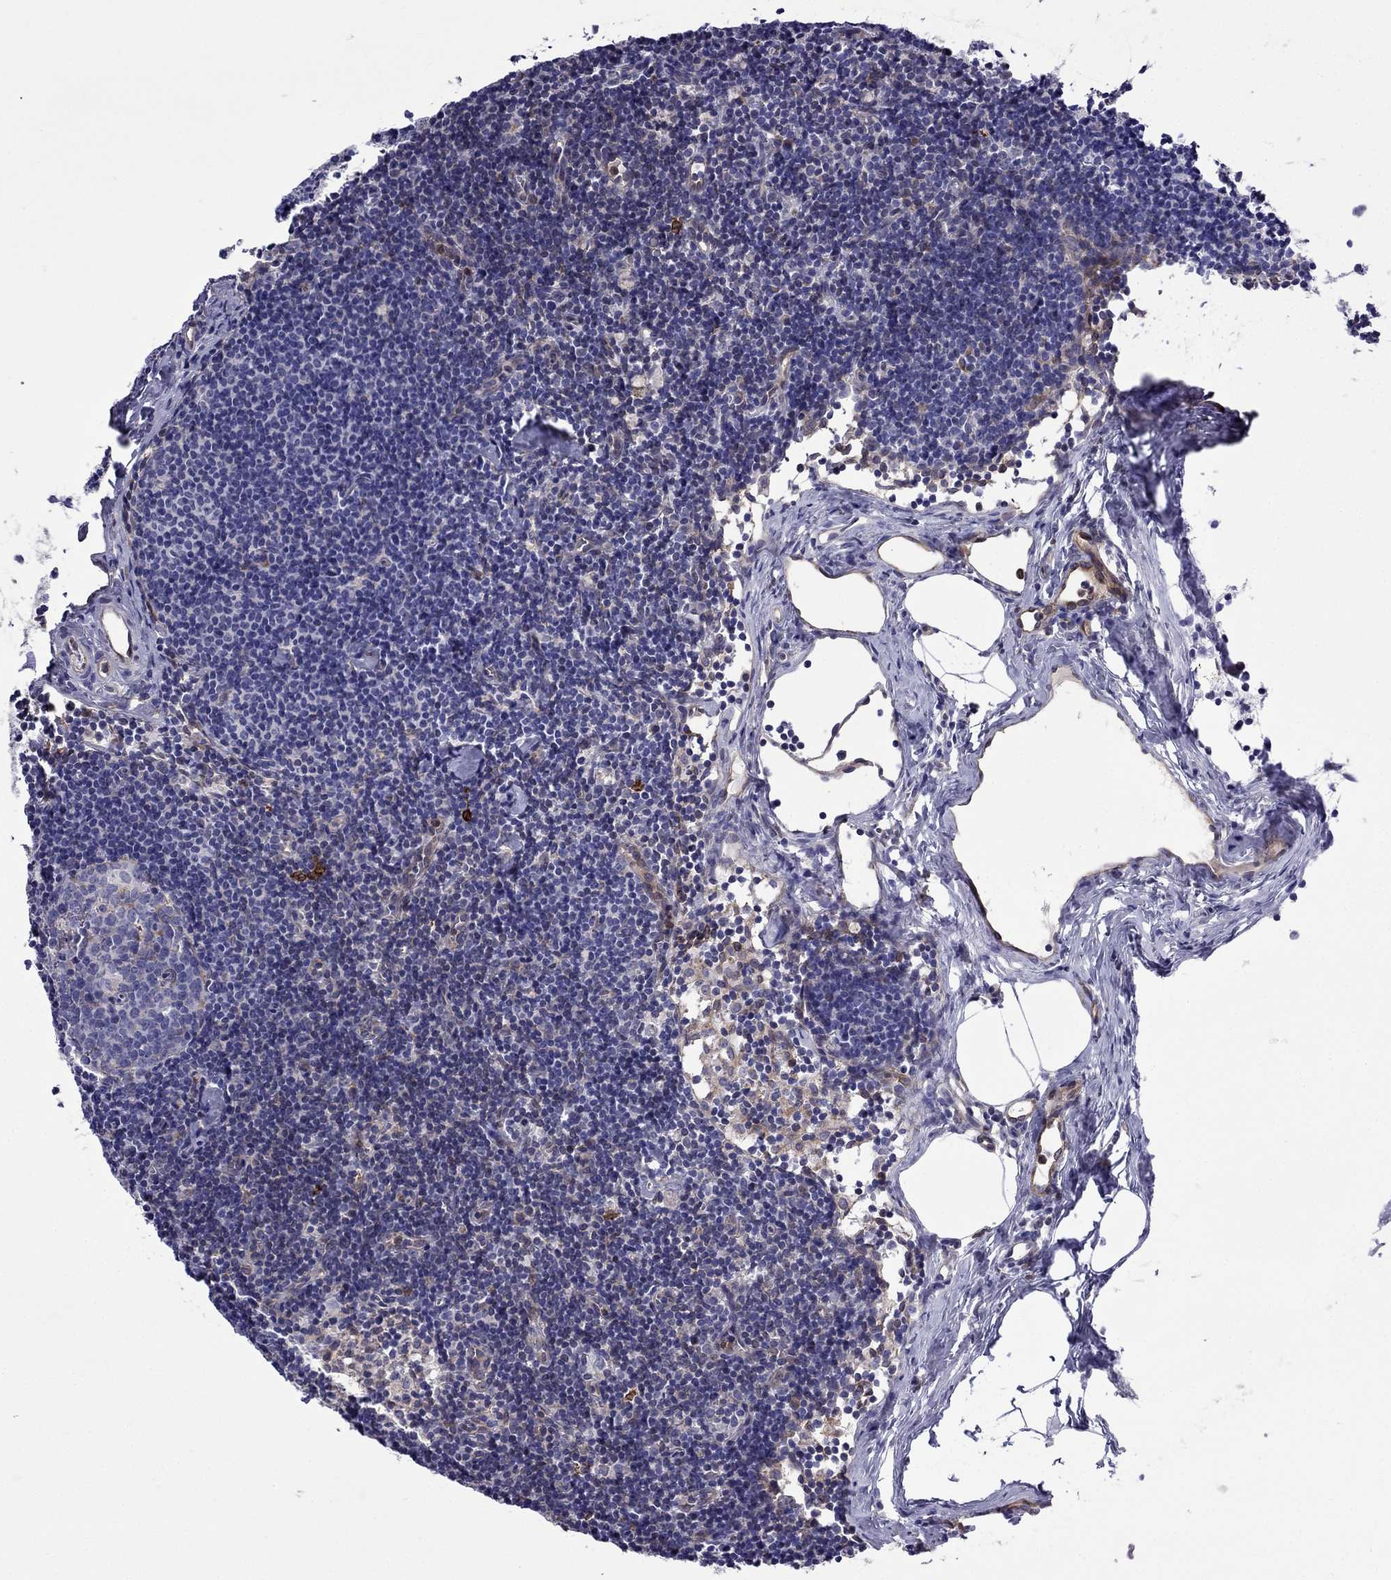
{"staining": {"intensity": "weak", "quantity": "<25%", "location": "cytoplasmic/membranous"}, "tissue": "lymph node", "cell_type": "Germinal center cells", "image_type": "normal", "snomed": [{"axis": "morphology", "description": "Normal tissue, NOS"}, {"axis": "topography", "description": "Lymph node"}], "caption": "High magnification brightfield microscopy of benign lymph node stained with DAB (brown) and counterstained with hematoxylin (blue): germinal center cells show no significant staining. Brightfield microscopy of immunohistochemistry (IHC) stained with DAB (3,3'-diaminobenzidine) (brown) and hematoxylin (blue), captured at high magnification.", "gene": "GNAL", "patient": {"sex": "female", "age": 42}}